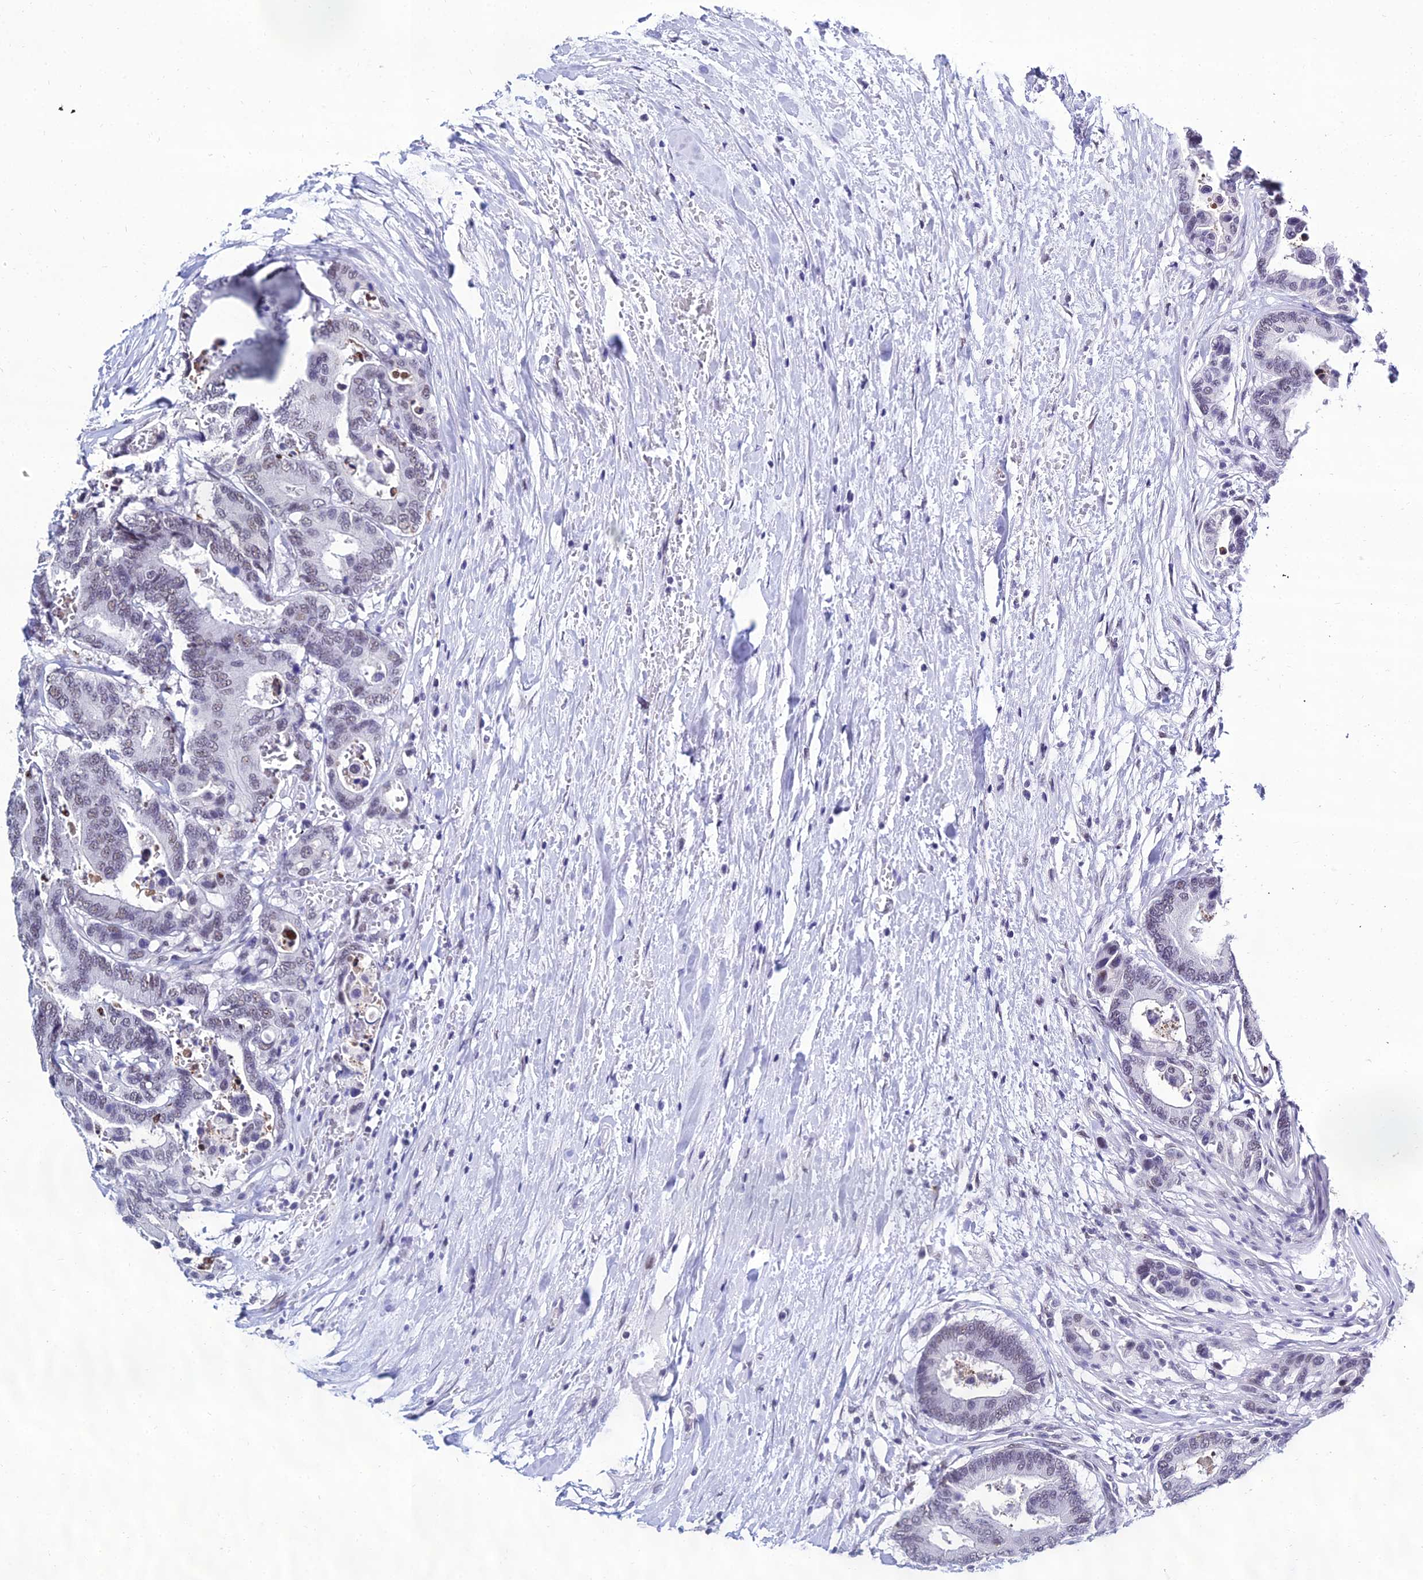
{"staining": {"intensity": "weak", "quantity": "<25%", "location": "nuclear"}, "tissue": "colorectal cancer", "cell_type": "Tumor cells", "image_type": "cancer", "snomed": [{"axis": "morphology", "description": "Normal tissue, NOS"}, {"axis": "morphology", "description": "Adenocarcinoma, NOS"}, {"axis": "topography", "description": "Colon"}], "caption": "A high-resolution photomicrograph shows immunohistochemistry staining of colorectal adenocarcinoma, which reveals no significant staining in tumor cells.", "gene": "PPP4R2", "patient": {"sex": "male", "age": 82}}